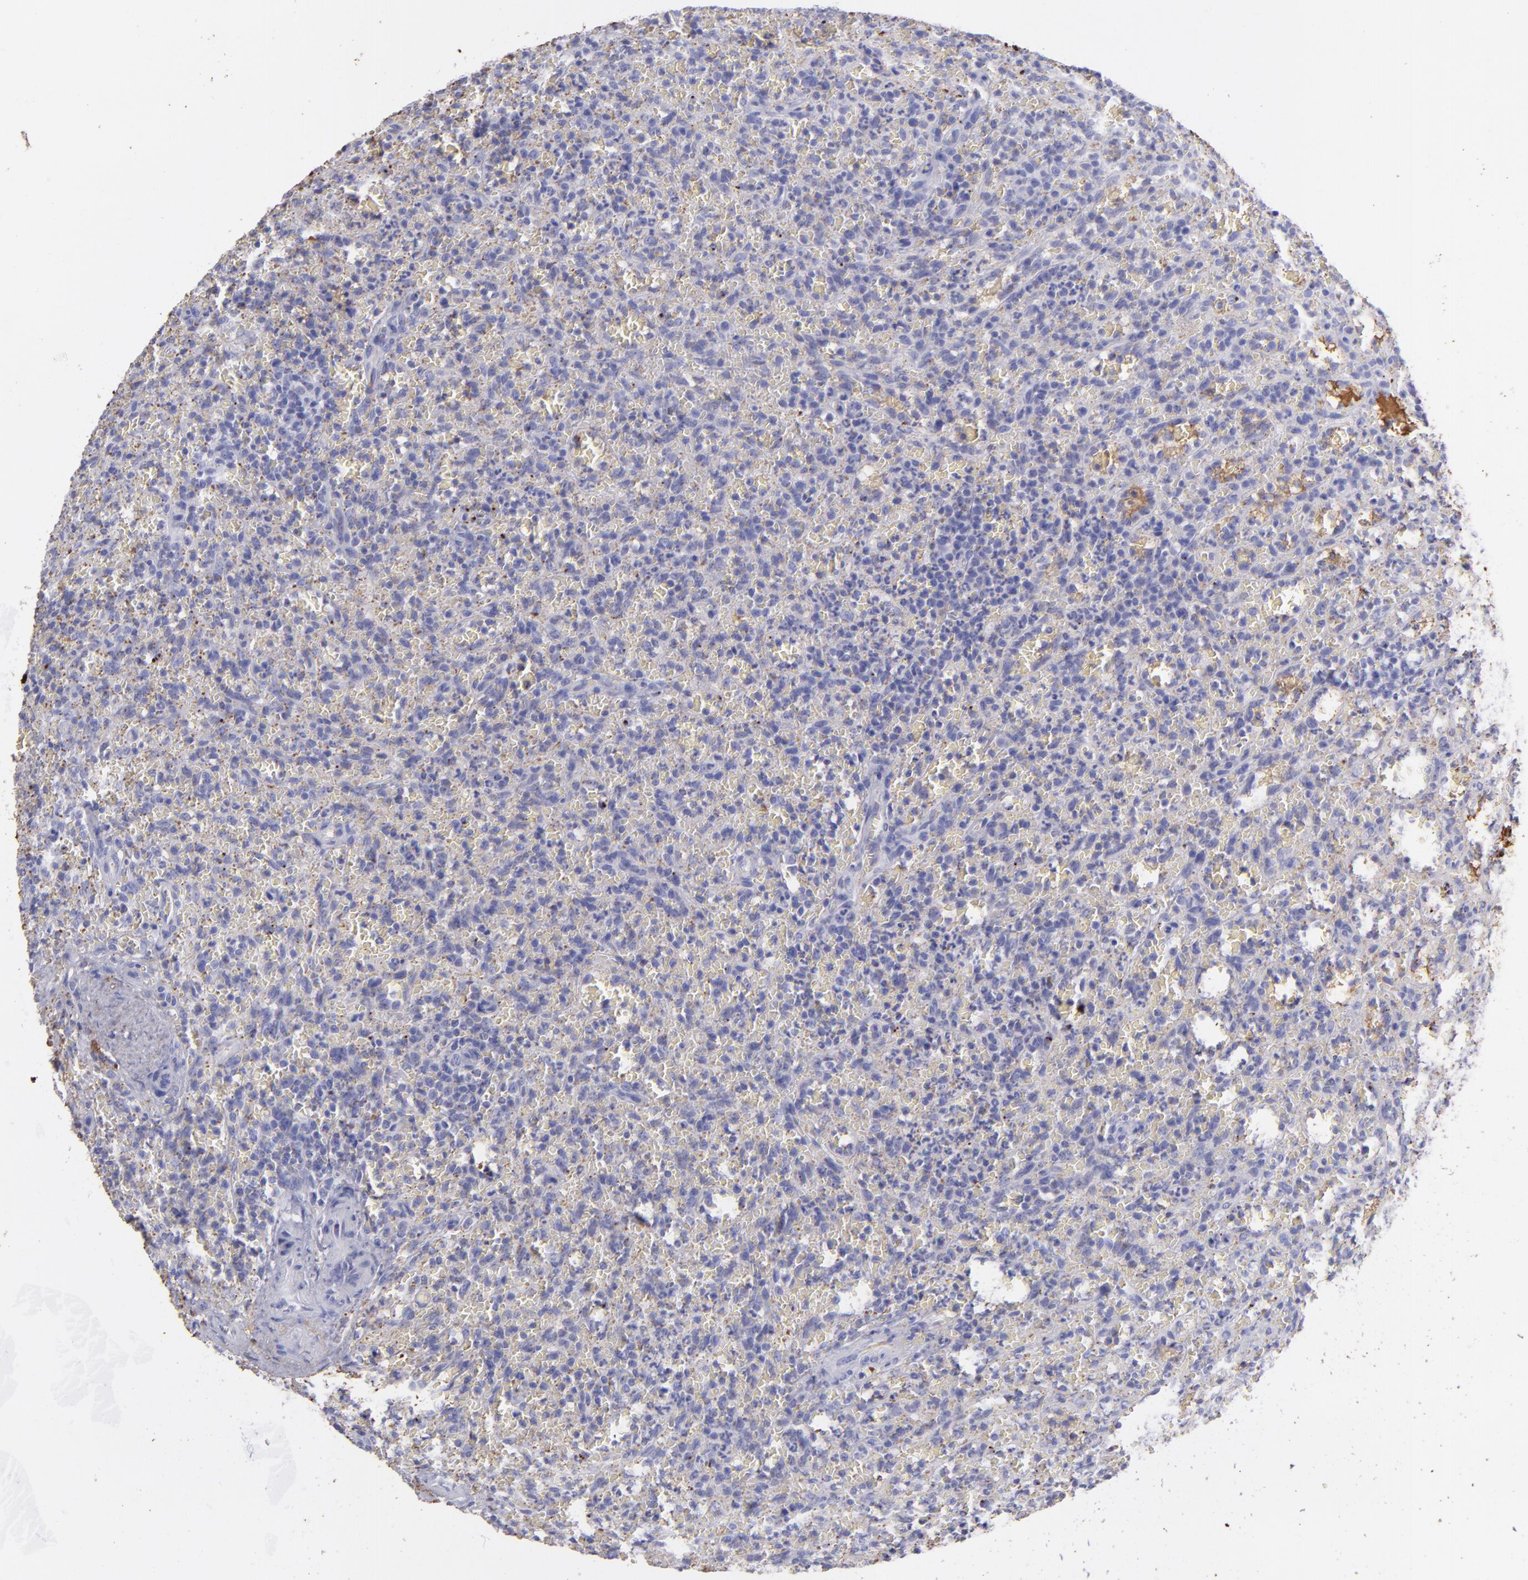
{"staining": {"intensity": "negative", "quantity": "none", "location": "none"}, "tissue": "lymphoma", "cell_type": "Tumor cells", "image_type": "cancer", "snomed": [{"axis": "morphology", "description": "Malignant lymphoma, non-Hodgkin's type, Low grade"}, {"axis": "topography", "description": "Spleen"}], "caption": "An immunohistochemistry photomicrograph of lymphoma is shown. There is no staining in tumor cells of lymphoma.", "gene": "FGB", "patient": {"sex": "female", "age": 64}}